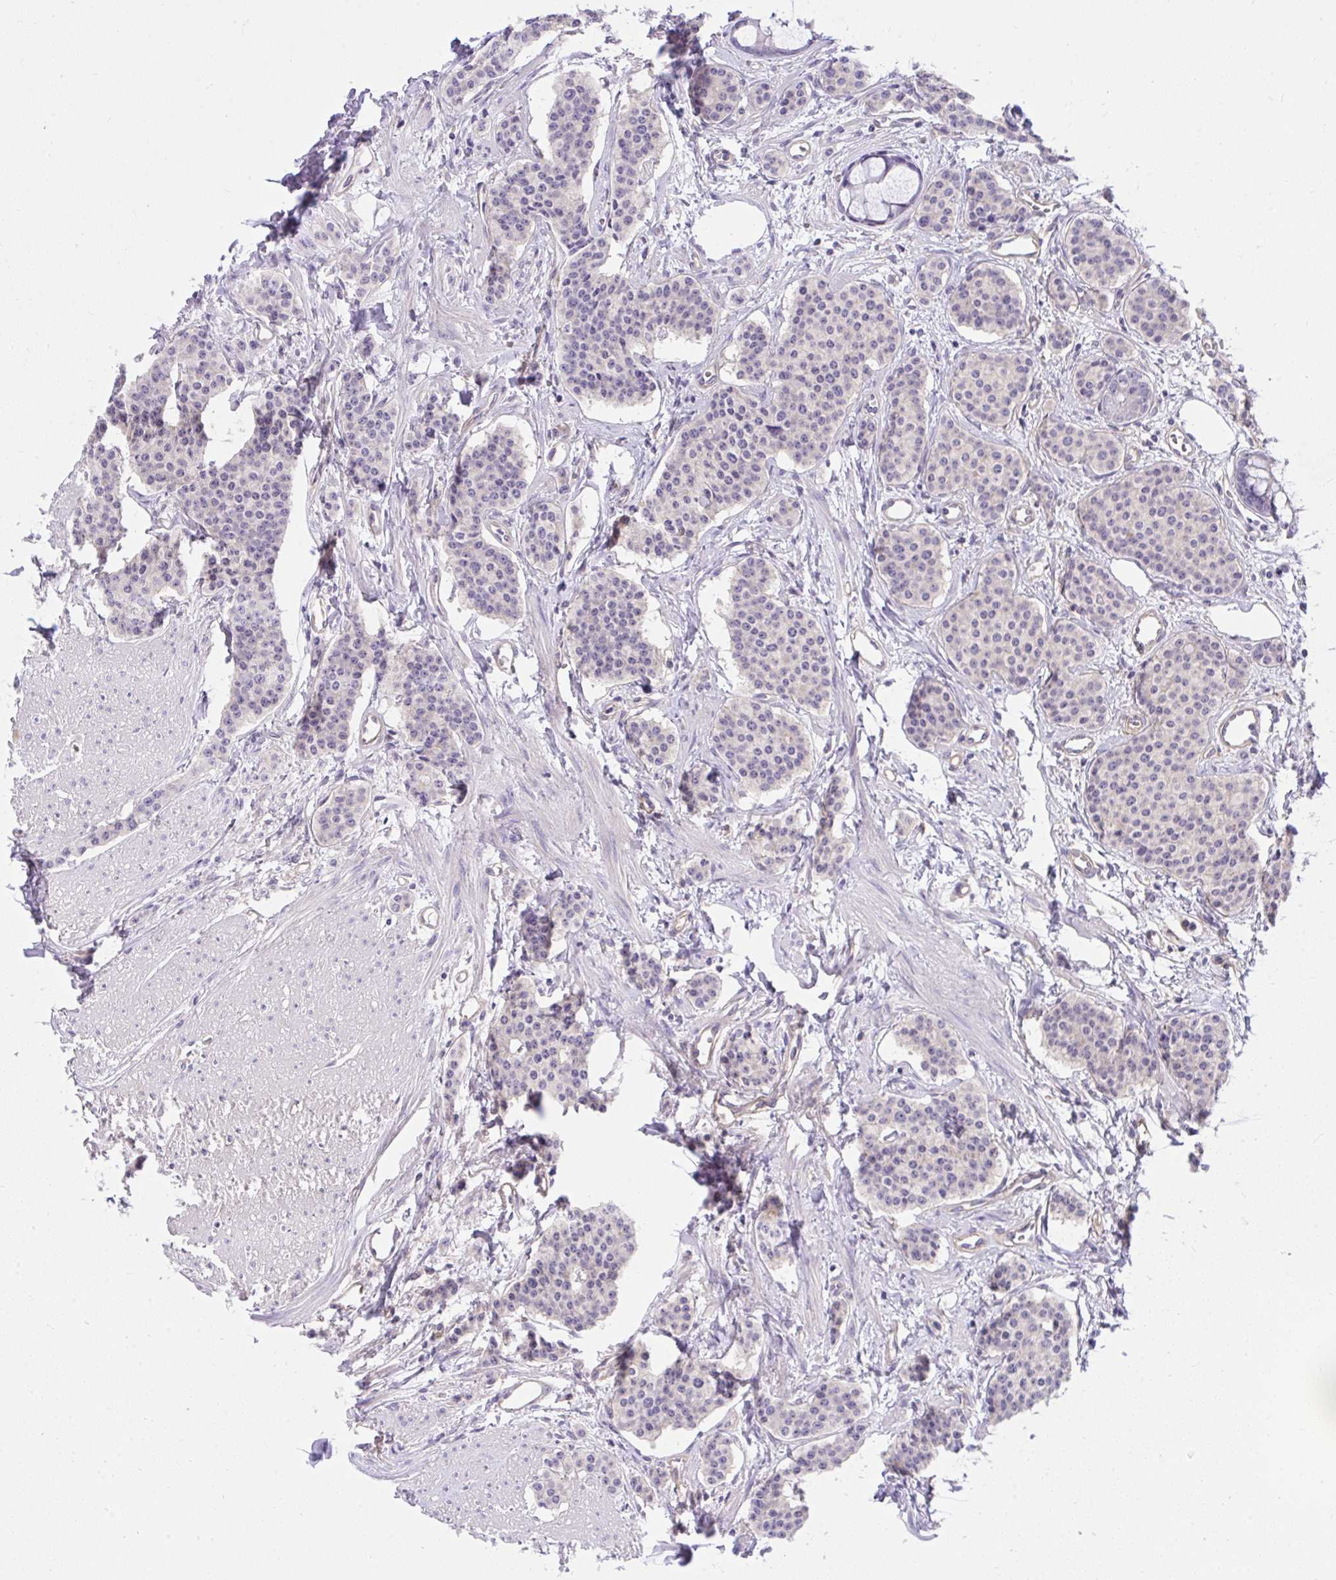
{"staining": {"intensity": "negative", "quantity": "none", "location": "none"}, "tissue": "carcinoid", "cell_type": "Tumor cells", "image_type": "cancer", "snomed": [{"axis": "morphology", "description": "Carcinoid, malignant, NOS"}, {"axis": "topography", "description": "Small intestine"}], "caption": "There is no significant staining in tumor cells of carcinoid.", "gene": "TLN2", "patient": {"sex": "female", "age": 64}}